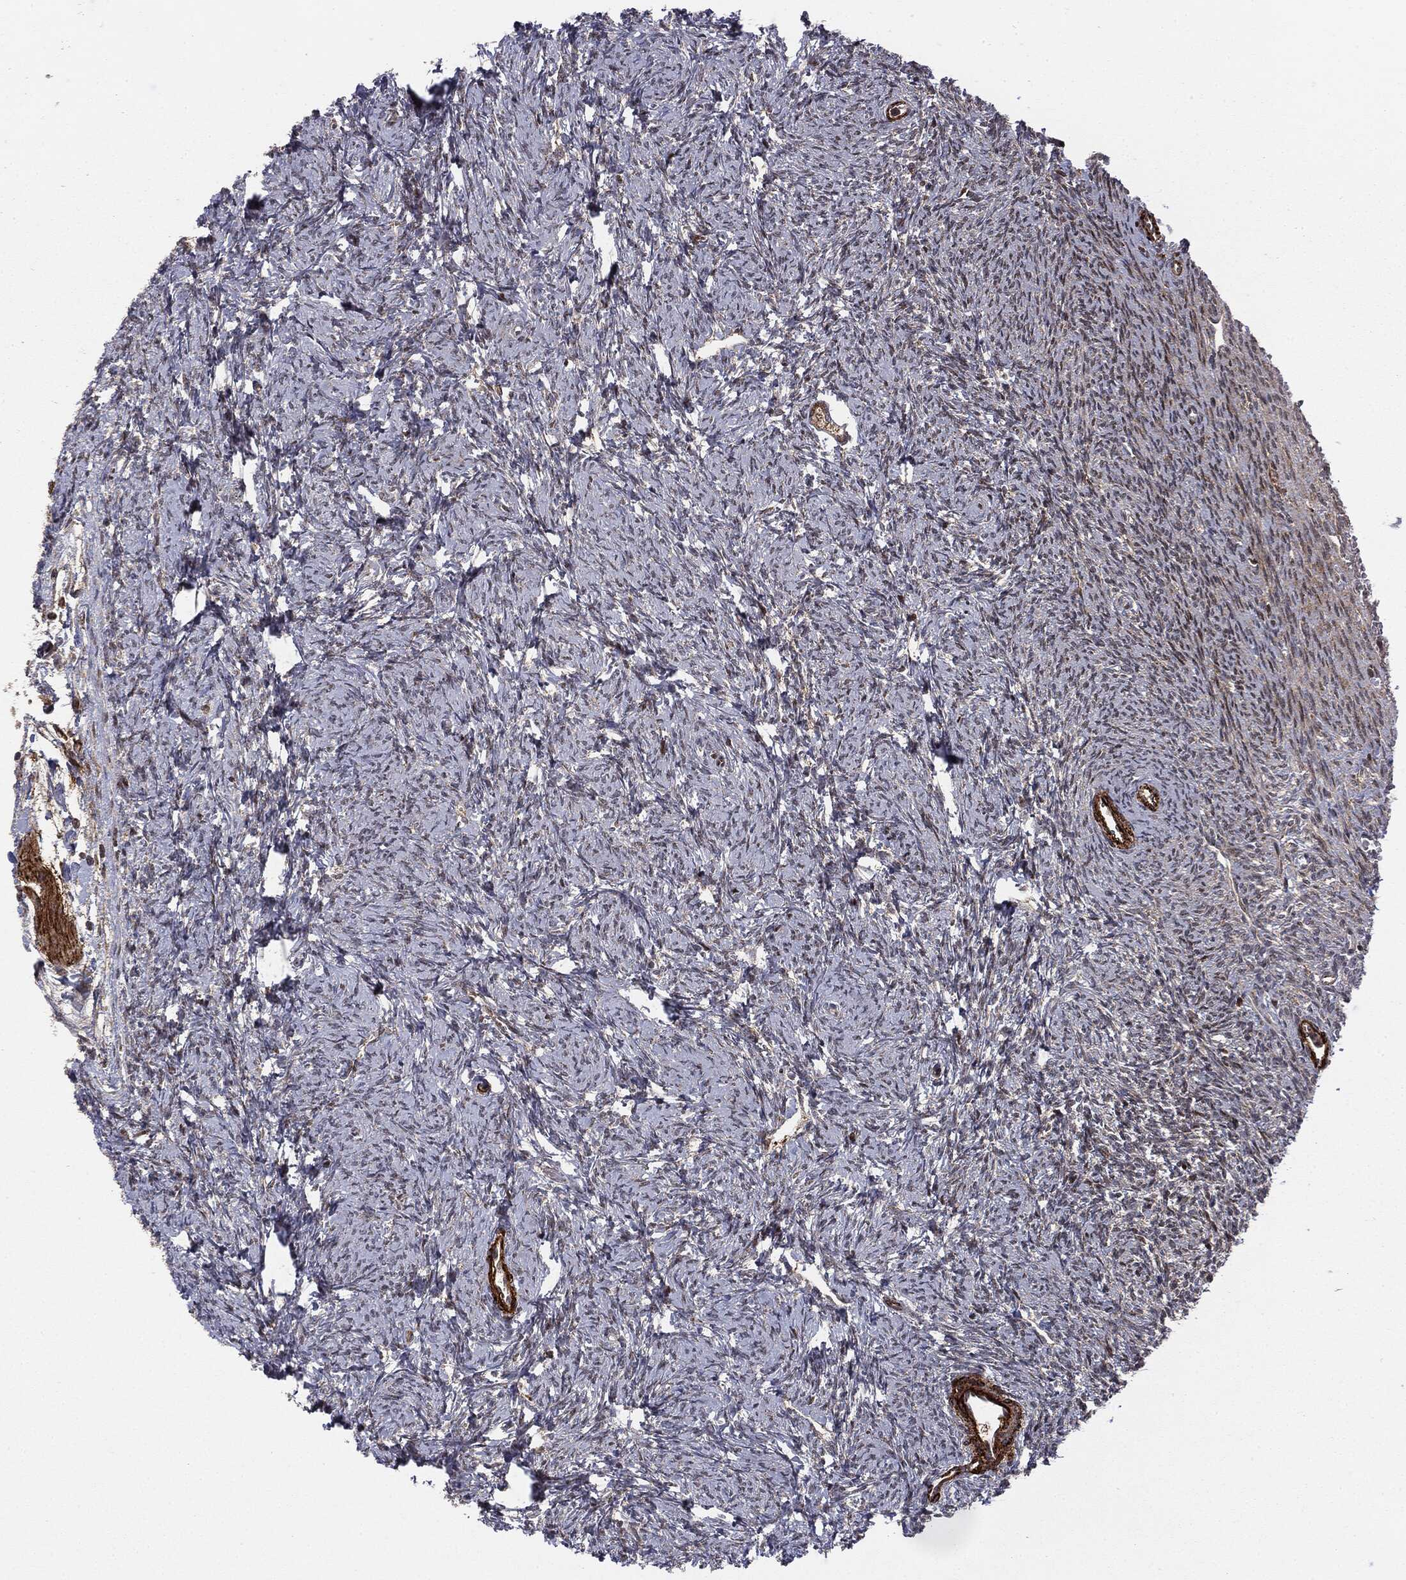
{"staining": {"intensity": "moderate", "quantity": "25%-75%", "location": "cytoplasmic/membranous"}, "tissue": "ovary", "cell_type": "Follicle cells", "image_type": "normal", "snomed": [{"axis": "morphology", "description": "Normal tissue, NOS"}, {"axis": "topography", "description": "Fallopian tube"}, {"axis": "topography", "description": "Ovary"}], "caption": "Immunohistochemical staining of benign ovary exhibits 25%-75% levels of moderate cytoplasmic/membranous protein staining in about 25%-75% of follicle cells. The protein of interest is stained brown, and the nuclei are stained in blue (DAB (3,3'-diaminobenzidine) IHC with brightfield microscopy, high magnification).", "gene": "PTEN", "patient": {"sex": "female", "age": 33}}